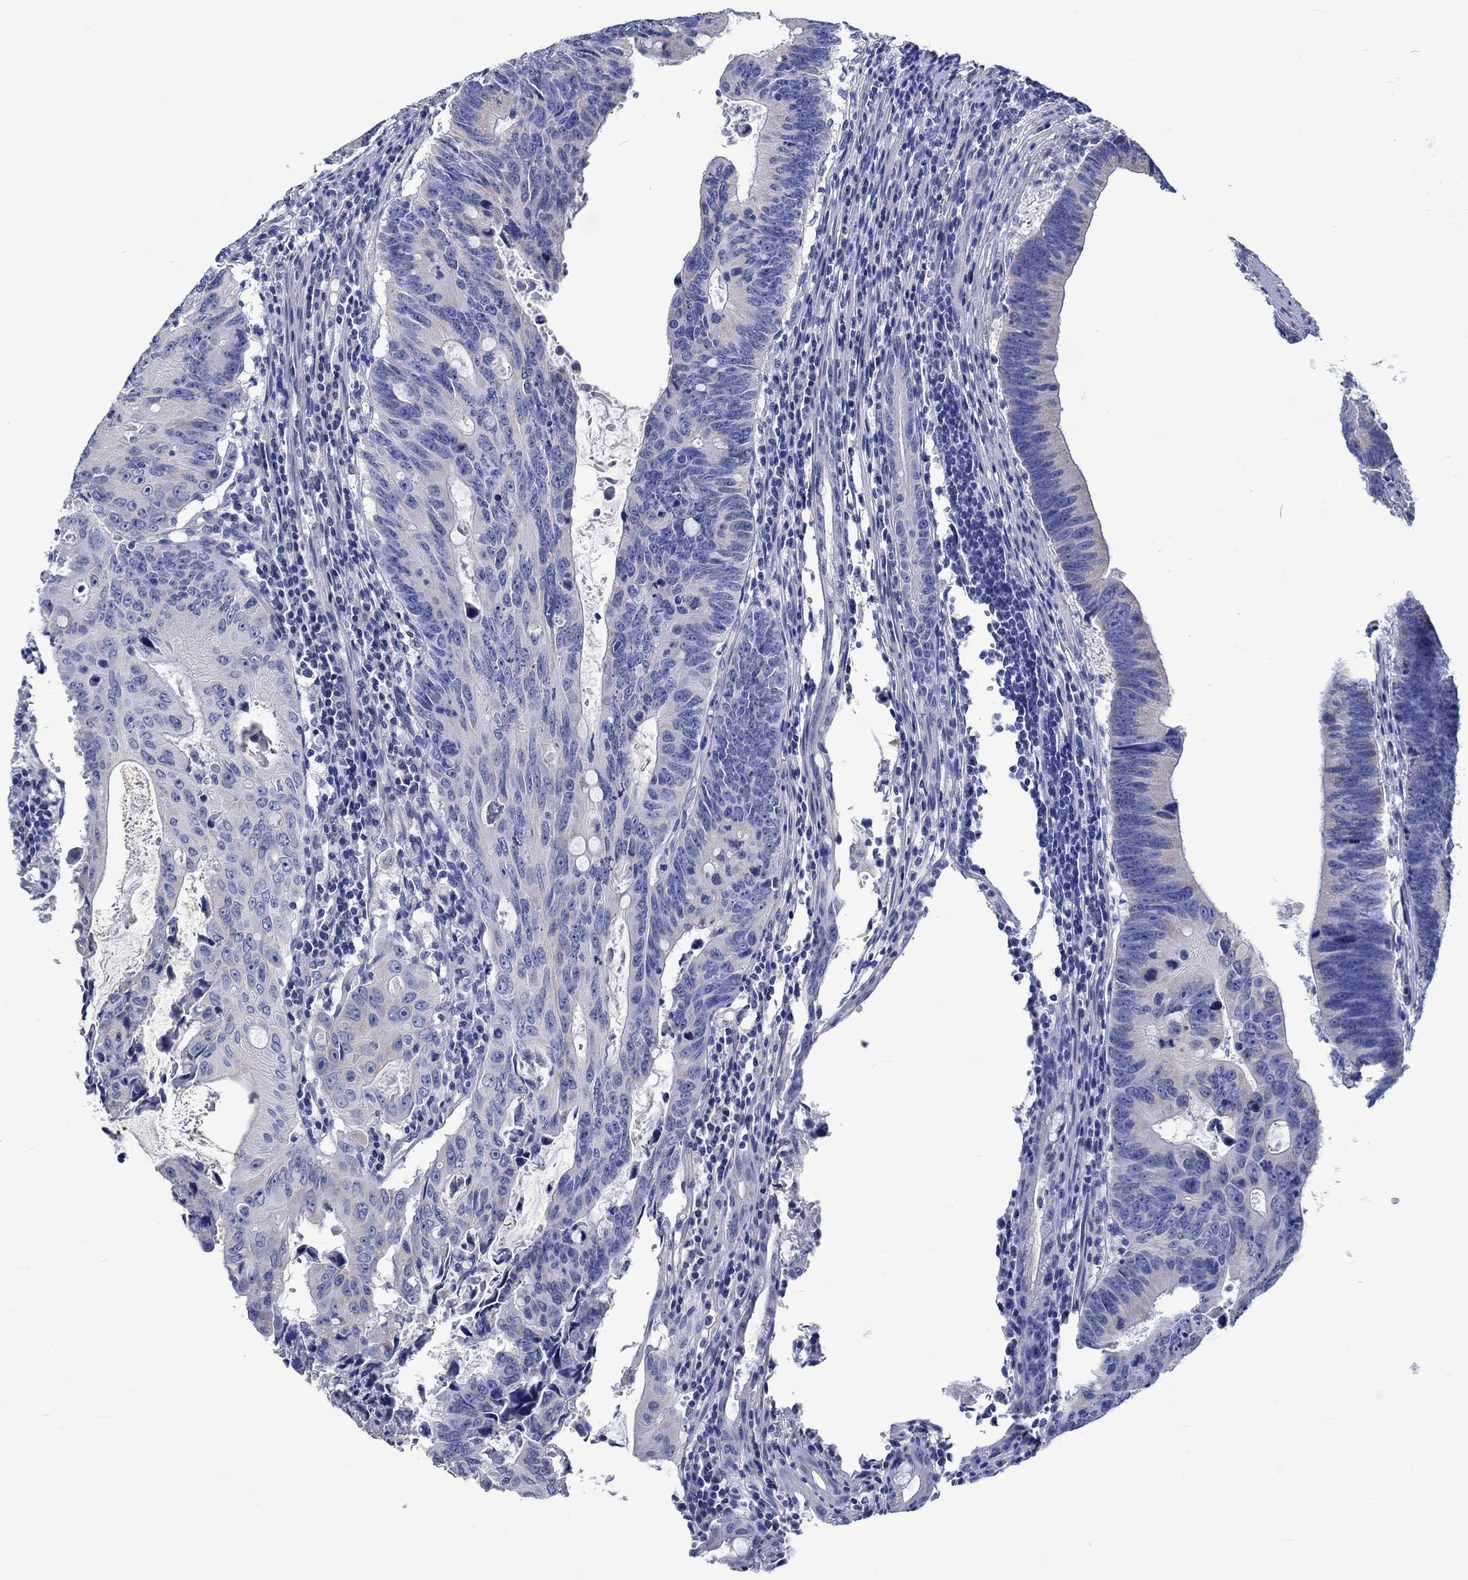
{"staining": {"intensity": "negative", "quantity": "none", "location": "none"}, "tissue": "colorectal cancer", "cell_type": "Tumor cells", "image_type": "cancer", "snomed": [{"axis": "morphology", "description": "Adenocarcinoma, NOS"}, {"axis": "topography", "description": "Colon"}], "caption": "A histopathology image of adenocarcinoma (colorectal) stained for a protein displays no brown staining in tumor cells.", "gene": "CPLX2", "patient": {"sex": "female", "age": 87}}